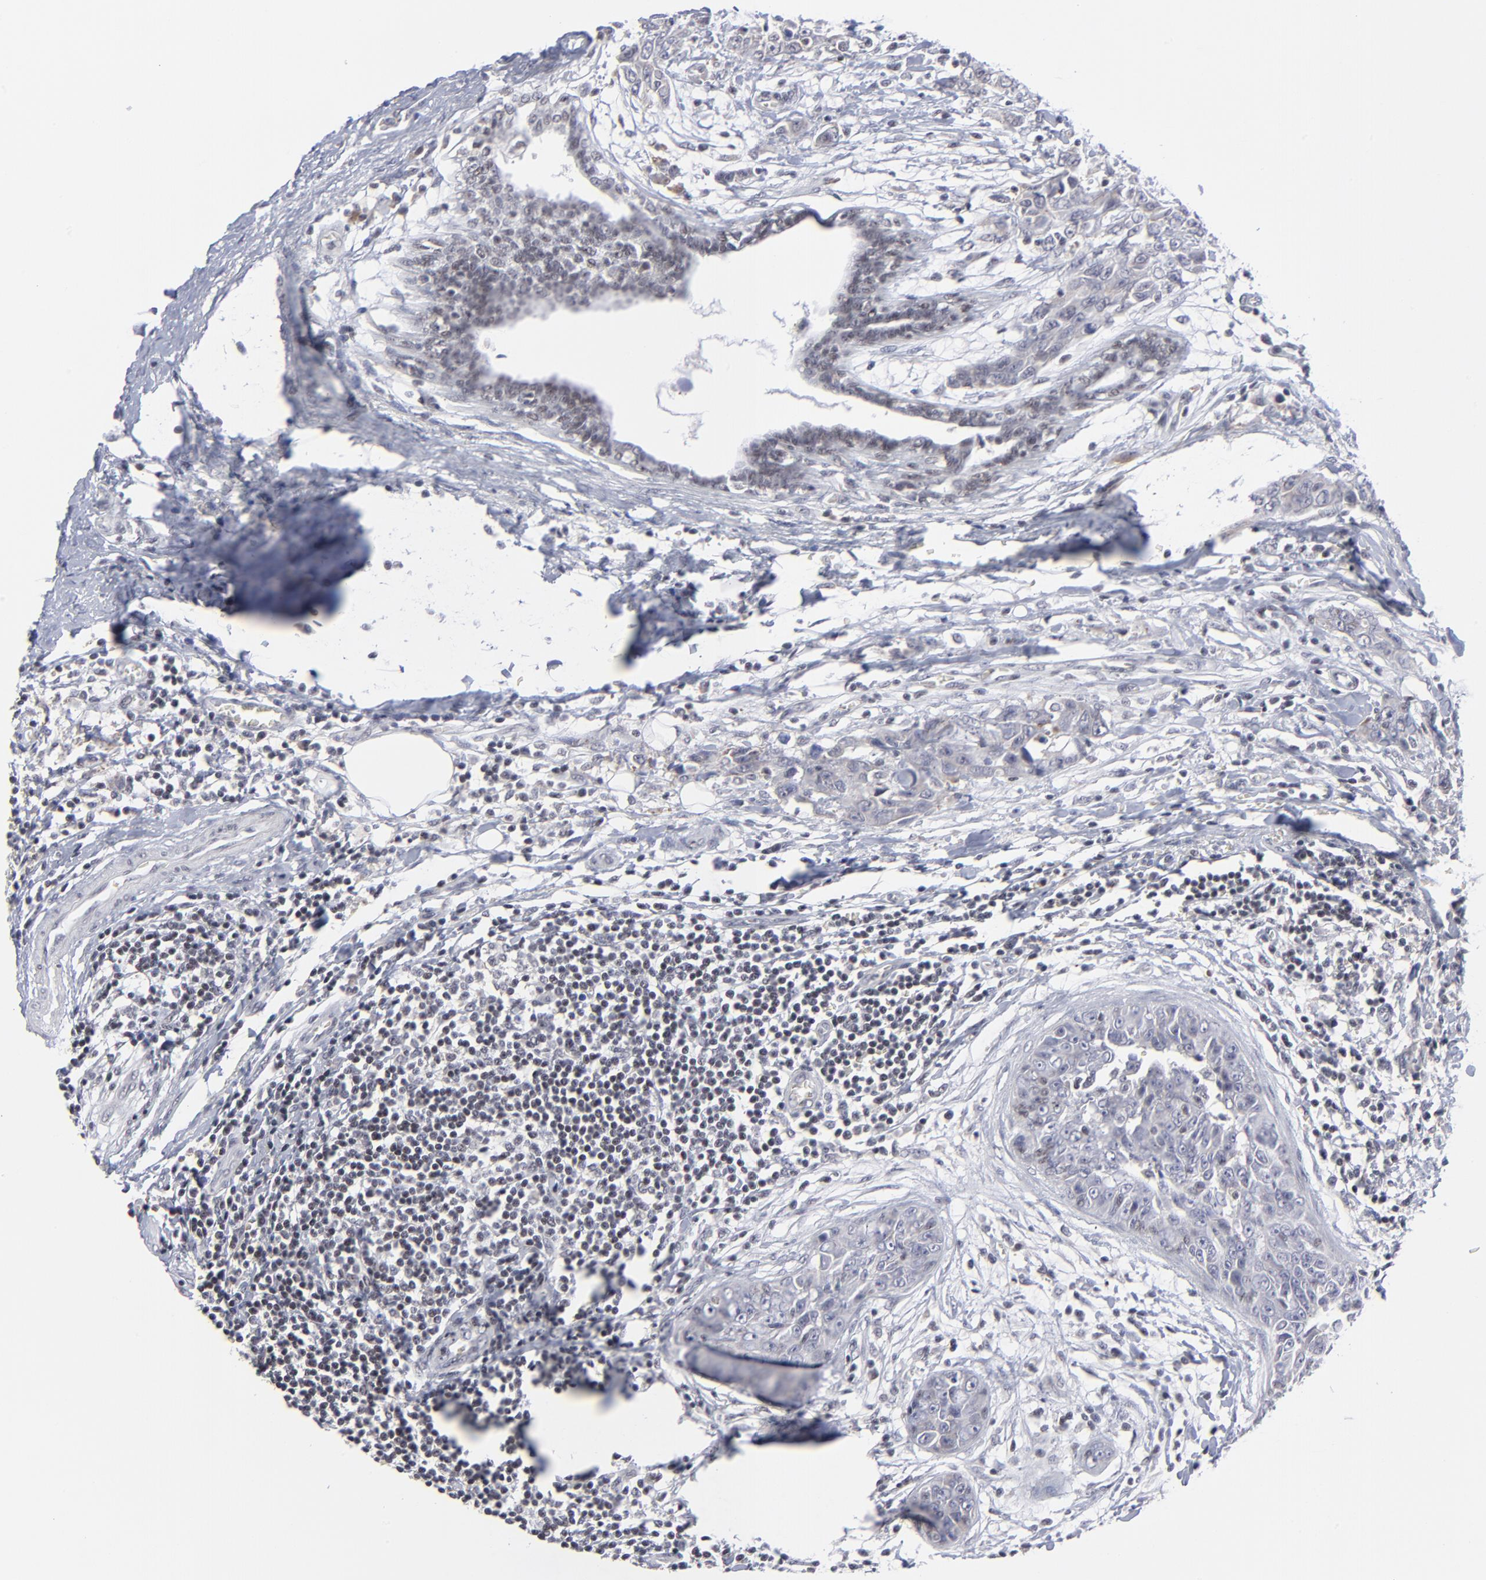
{"staining": {"intensity": "negative", "quantity": "none", "location": "none"}, "tissue": "breast cancer", "cell_type": "Tumor cells", "image_type": "cancer", "snomed": [{"axis": "morphology", "description": "Duct carcinoma"}, {"axis": "topography", "description": "Breast"}], "caption": "Image shows no significant protein positivity in tumor cells of breast cancer (invasive ductal carcinoma).", "gene": "SP2", "patient": {"sex": "female", "age": 50}}